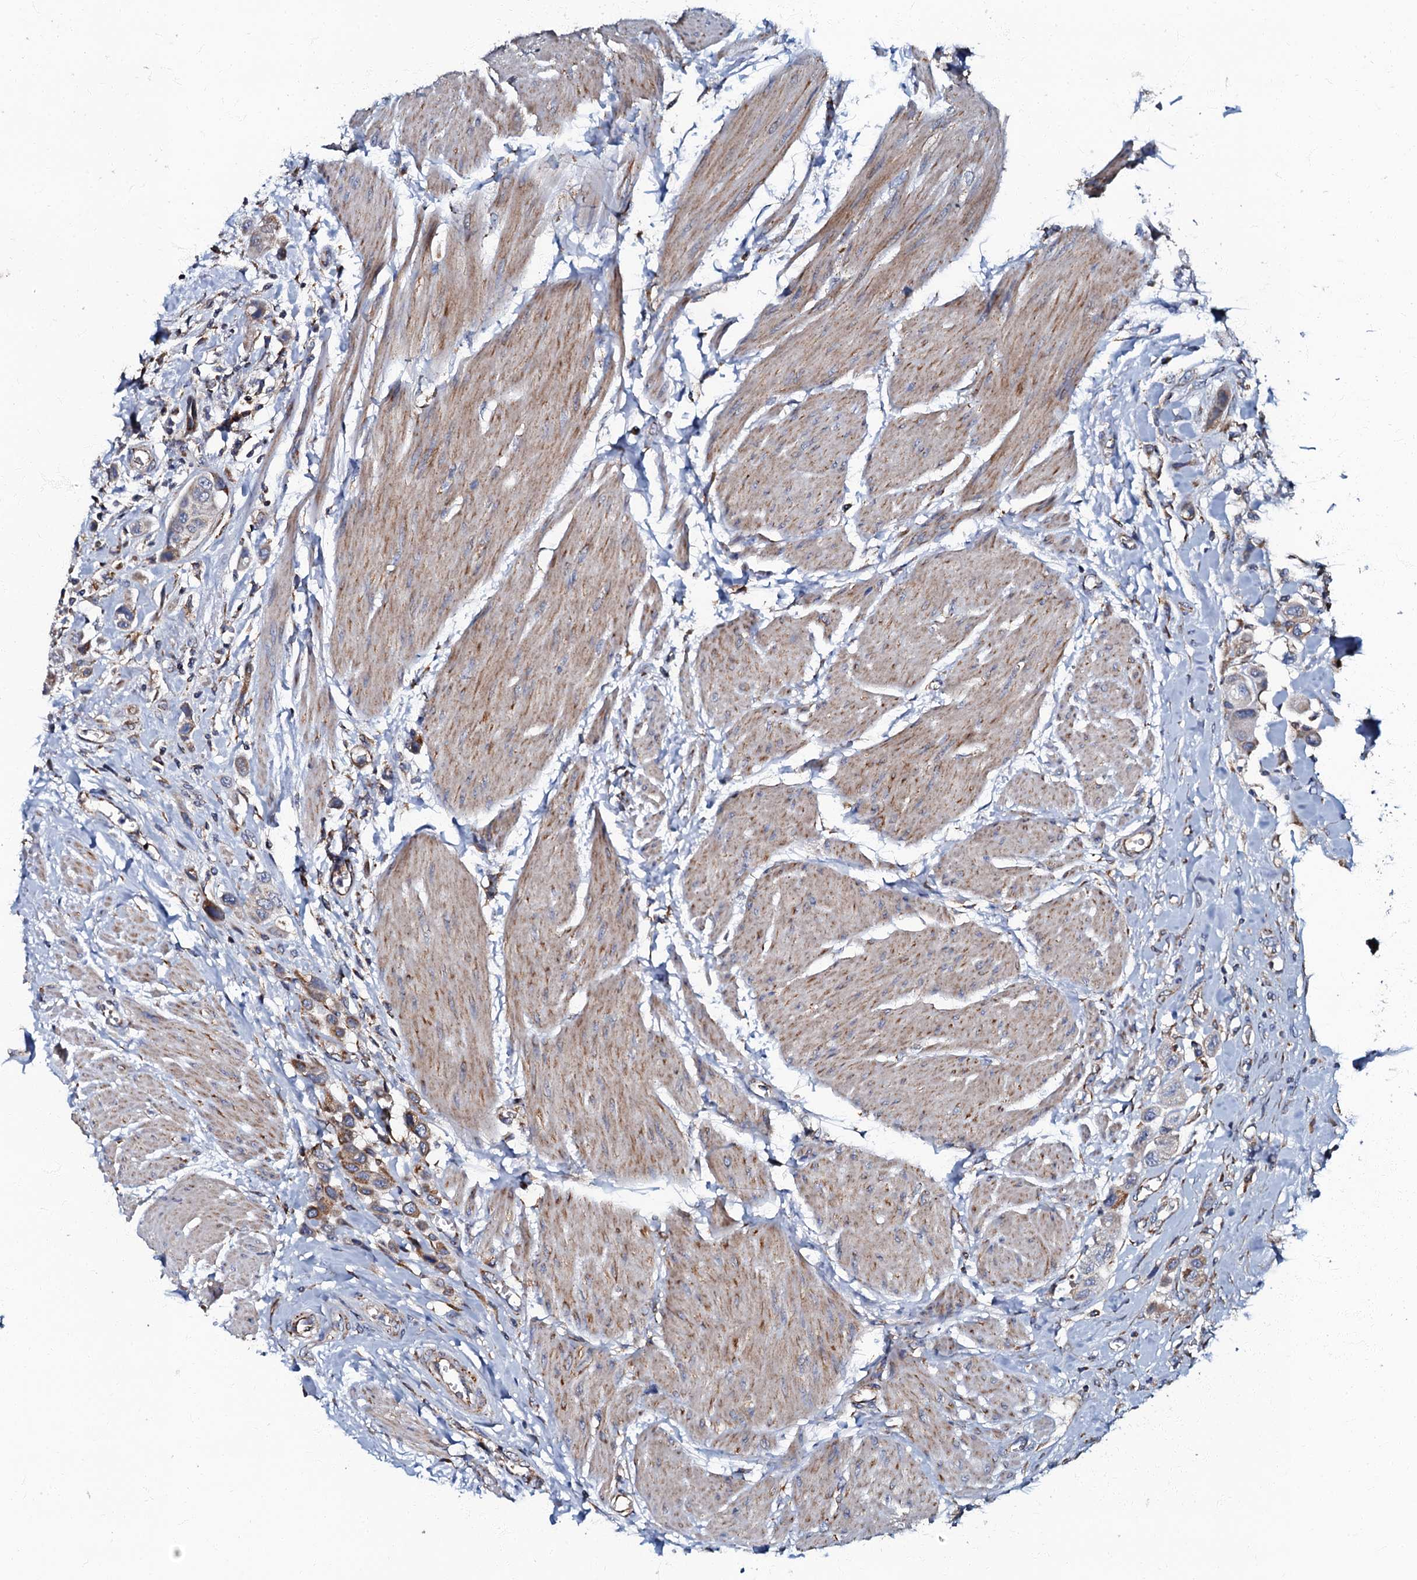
{"staining": {"intensity": "moderate", "quantity": ">75%", "location": "cytoplasmic/membranous"}, "tissue": "urothelial cancer", "cell_type": "Tumor cells", "image_type": "cancer", "snomed": [{"axis": "morphology", "description": "Urothelial carcinoma, High grade"}, {"axis": "topography", "description": "Urinary bladder"}], "caption": "DAB (3,3'-diaminobenzidine) immunohistochemical staining of human high-grade urothelial carcinoma demonstrates moderate cytoplasmic/membranous protein expression in approximately >75% of tumor cells.", "gene": "NDUFA12", "patient": {"sex": "male", "age": 50}}